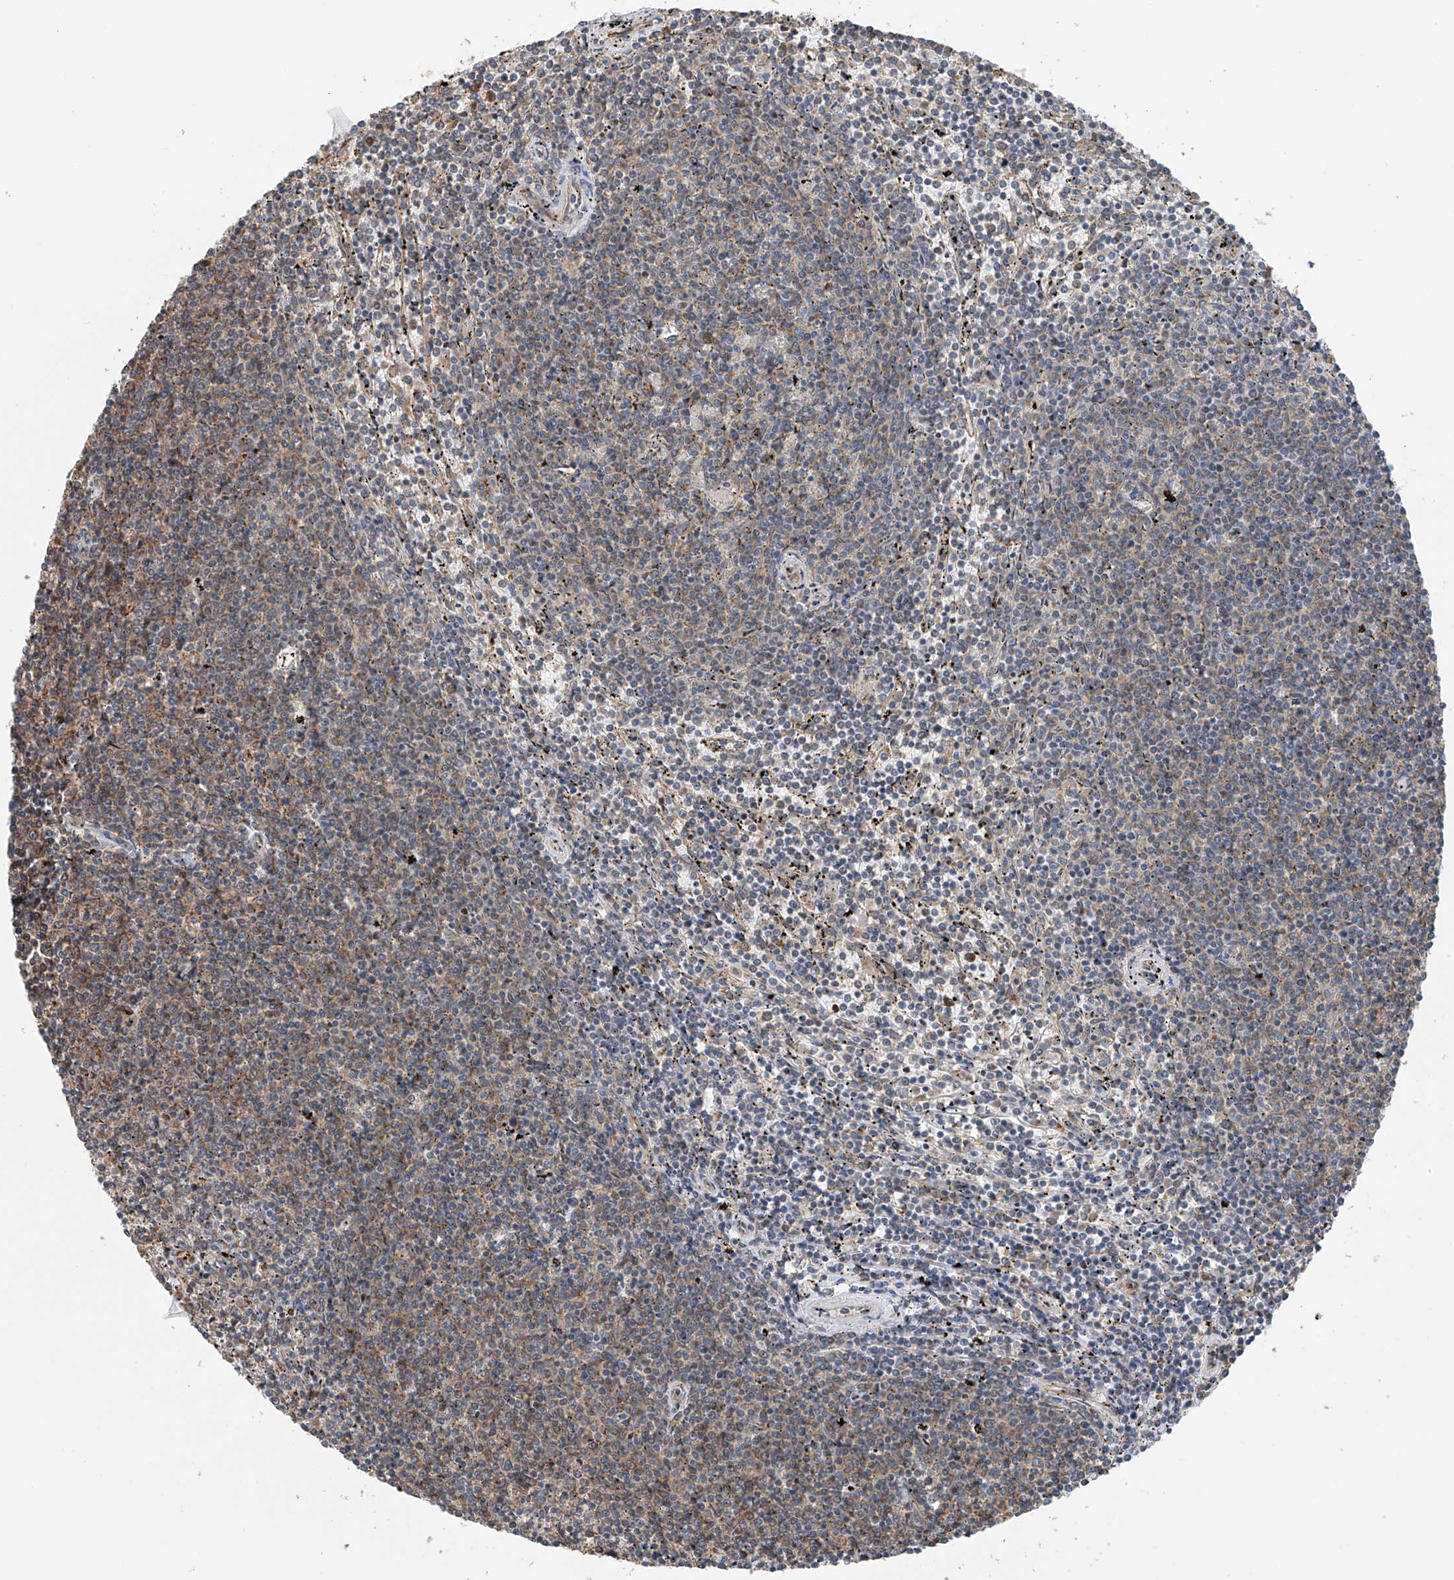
{"staining": {"intensity": "negative", "quantity": "none", "location": "none"}, "tissue": "lymphoma", "cell_type": "Tumor cells", "image_type": "cancer", "snomed": [{"axis": "morphology", "description": "Malignant lymphoma, non-Hodgkin's type, Low grade"}, {"axis": "topography", "description": "Spleen"}], "caption": "Lymphoma was stained to show a protein in brown. There is no significant expression in tumor cells. (DAB IHC visualized using brightfield microscopy, high magnification).", "gene": "ZNF189", "patient": {"sex": "female", "age": 50}}